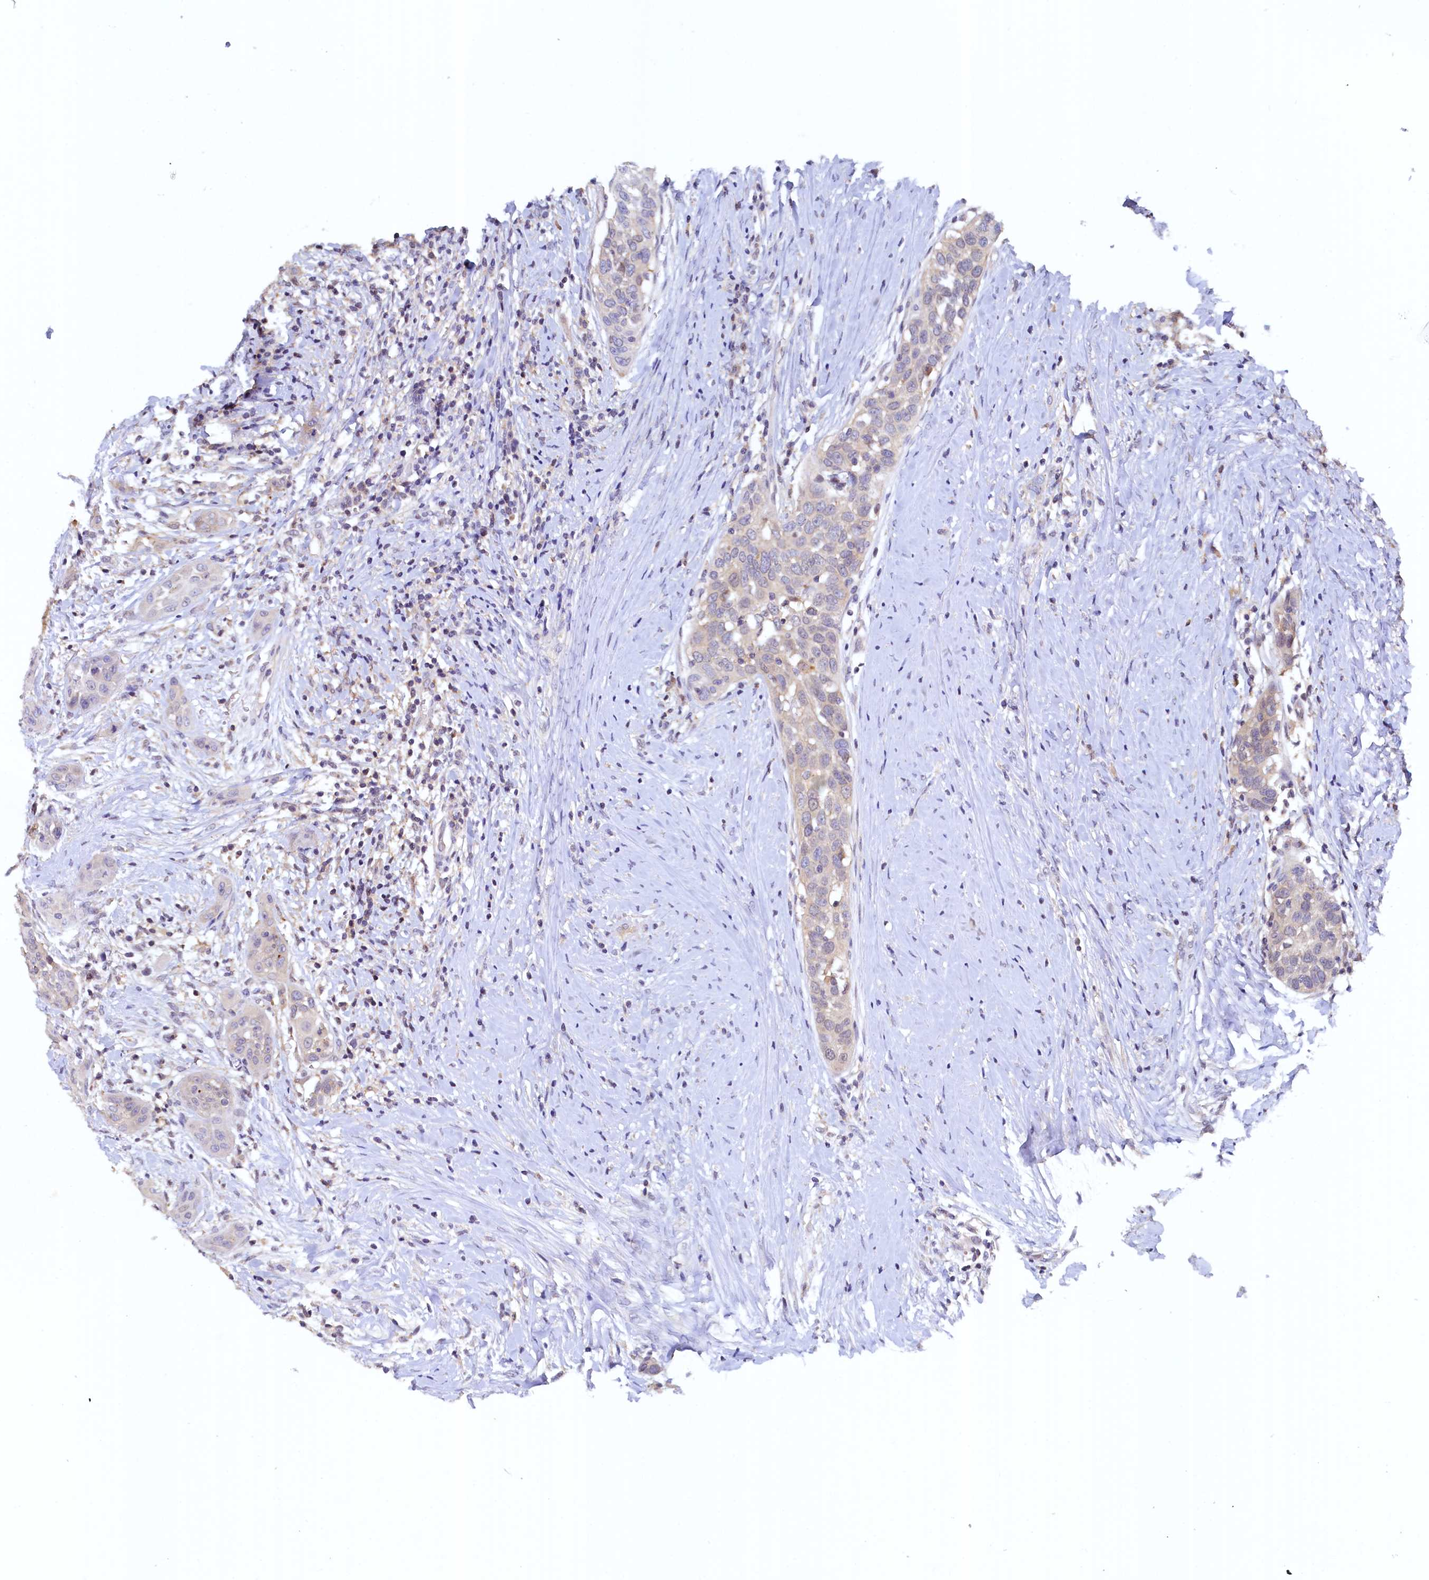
{"staining": {"intensity": "weak", "quantity": "<25%", "location": "cytoplasmic/membranous"}, "tissue": "head and neck cancer", "cell_type": "Tumor cells", "image_type": "cancer", "snomed": [{"axis": "morphology", "description": "Squamous cell carcinoma, NOS"}, {"axis": "topography", "description": "Oral tissue"}, {"axis": "topography", "description": "Head-Neck"}], "caption": "Human head and neck cancer stained for a protein using immunohistochemistry (IHC) exhibits no expression in tumor cells.", "gene": "PAAF1", "patient": {"sex": "female", "age": 50}}